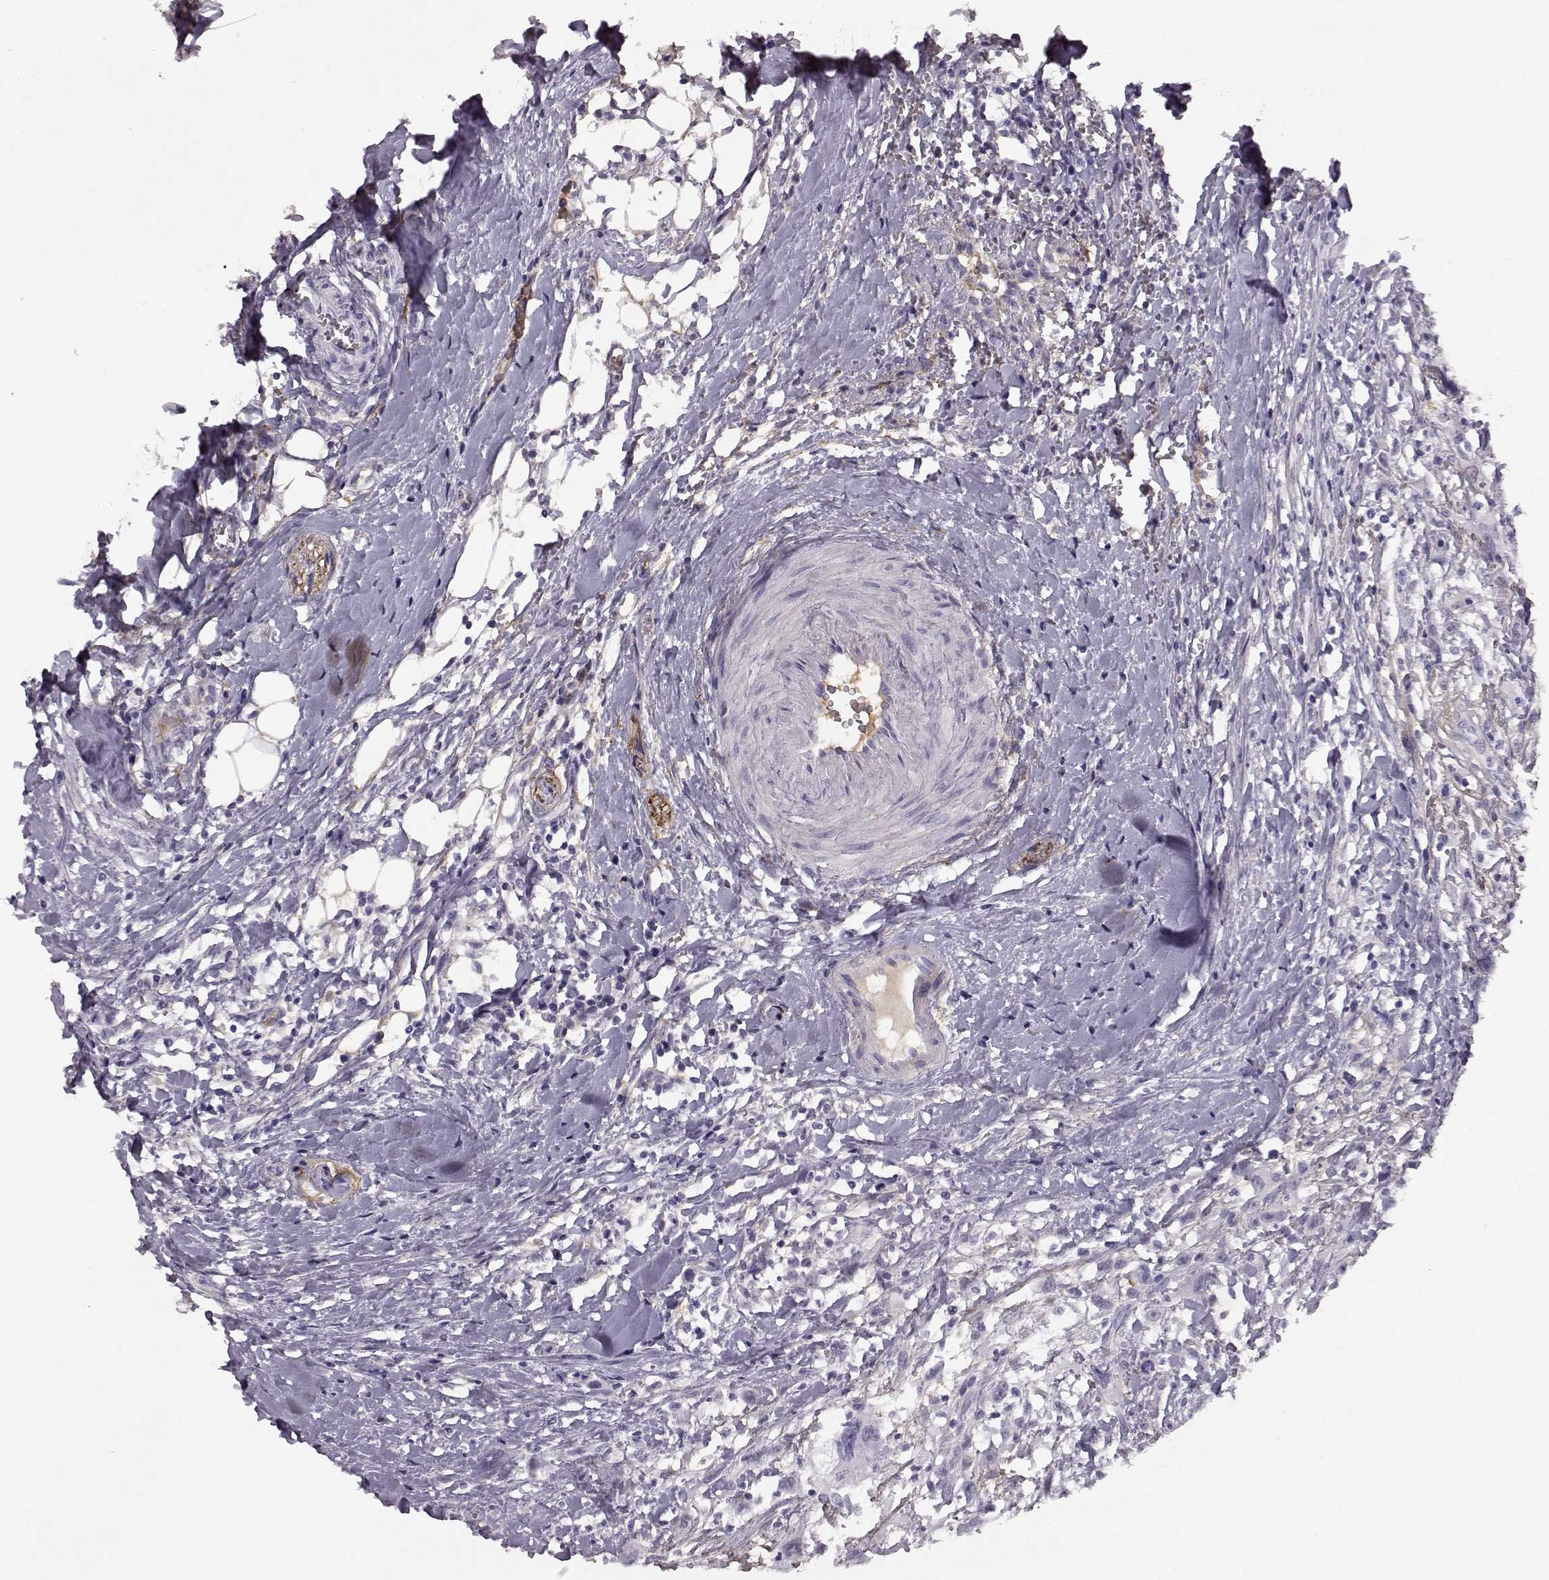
{"staining": {"intensity": "negative", "quantity": "none", "location": "none"}, "tissue": "head and neck cancer", "cell_type": "Tumor cells", "image_type": "cancer", "snomed": [{"axis": "morphology", "description": "Squamous cell carcinoma, NOS"}, {"axis": "morphology", "description": "Squamous cell carcinoma, metastatic, NOS"}, {"axis": "topography", "description": "Oral tissue"}, {"axis": "topography", "description": "Head-Neck"}], "caption": "Immunohistochemical staining of metastatic squamous cell carcinoma (head and neck) demonstrates no significant expression in tumor cells.", "gene": "TRIM69", "patient": {"sex": "female", "age": 85}}